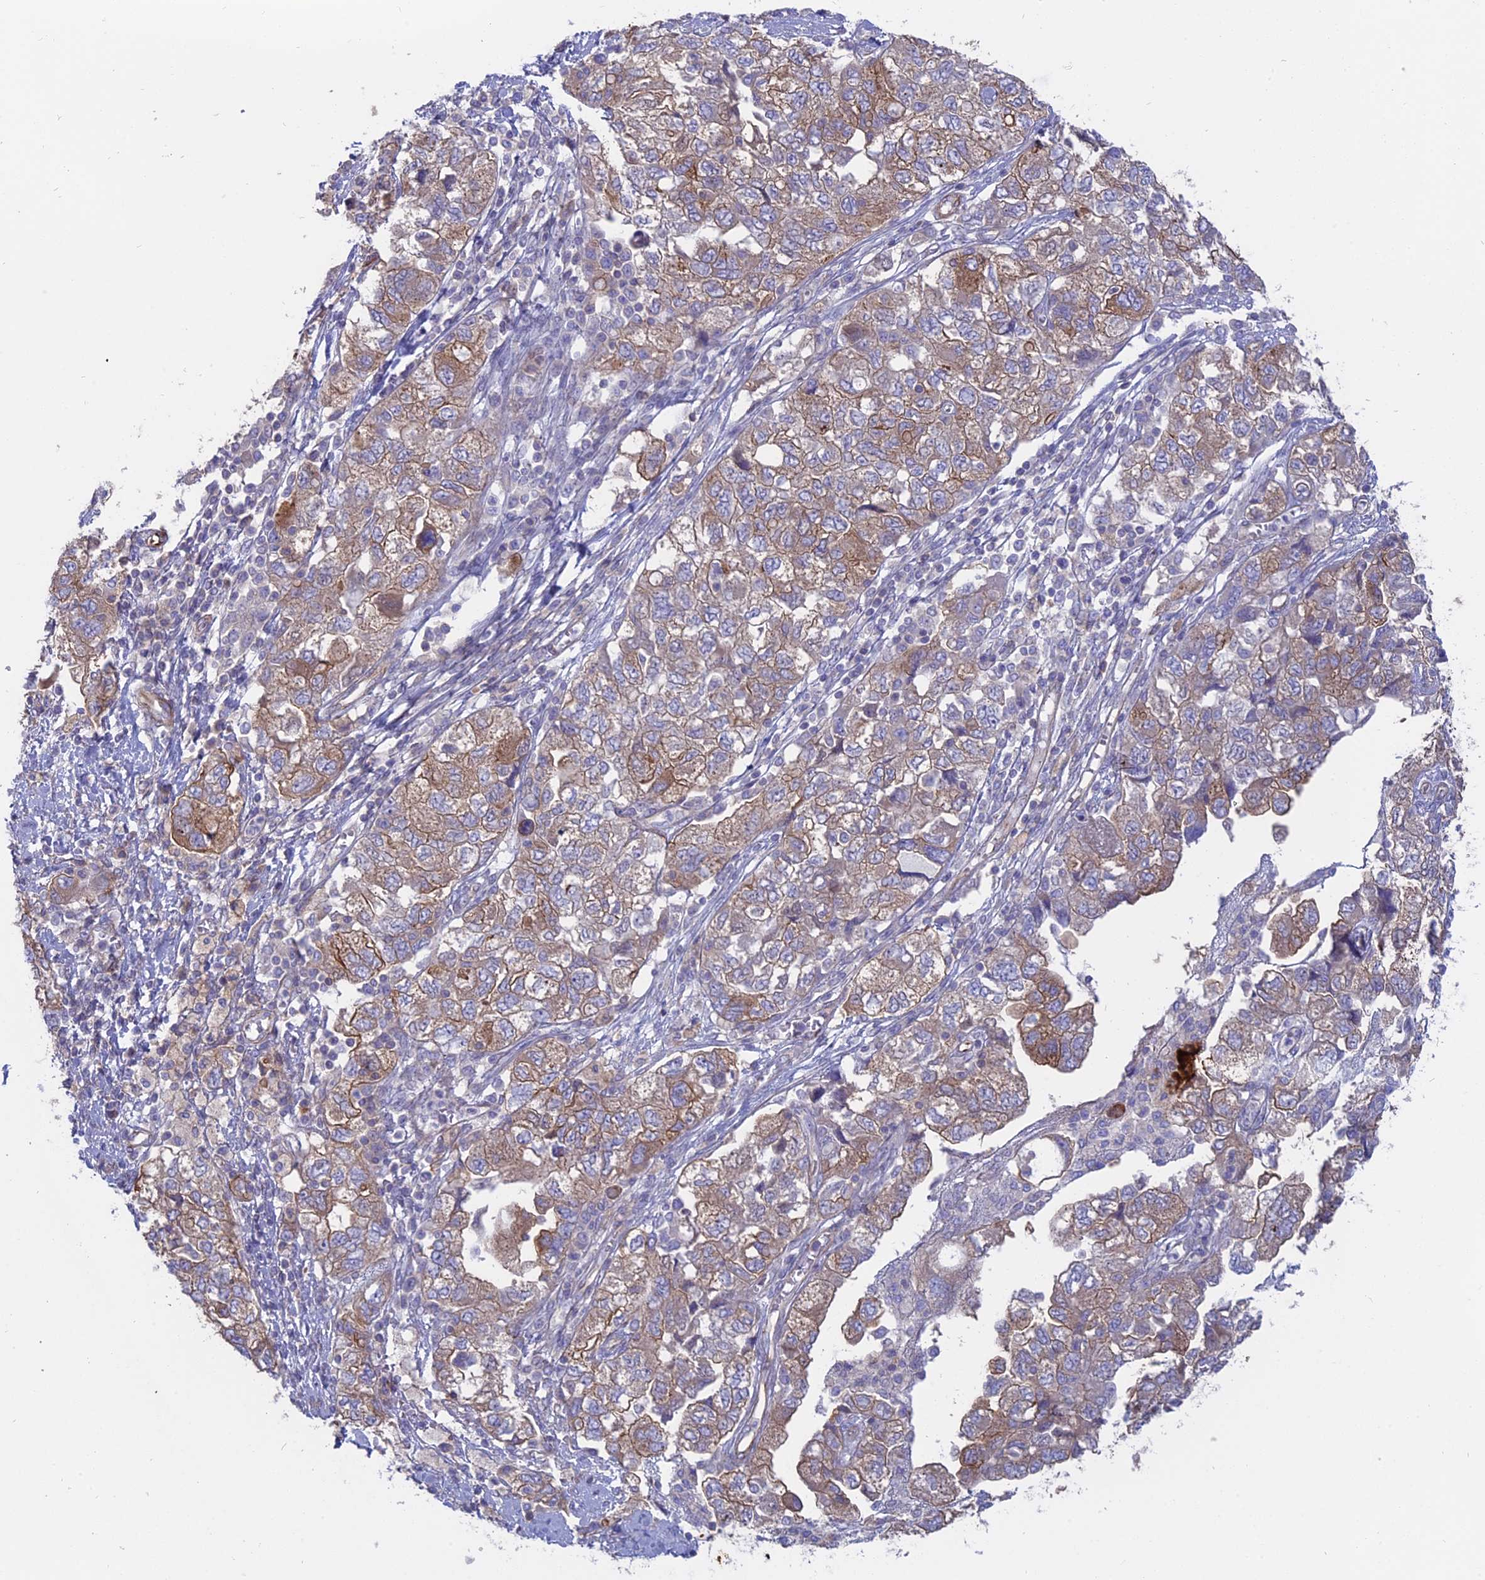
{"staining": {"intensity": "moderate", "quantity": "25%-75%", "location": "cytoplasmic/membranous"}, "tissue": "ovarian cancer", "cell_type": "Tumor cells", "image_type": "cancer", "snomed": [{"axis": "morphology", "description": "Carcinoma, NOS"}, {"axis": "morphology", "description": "Cystadenocarcinoma, serous, NOS"}, {"axis": "topography", "description": "Ovary"}], "caption": "Ovarian carcinoma stained for a protein (brown) exhibits moderate cytoplasmic/membranous positive staining in approximately 25%-75% of tumor cells.", "gene": "MYO5B", "patient": {"sex": "female", "age": 69}}